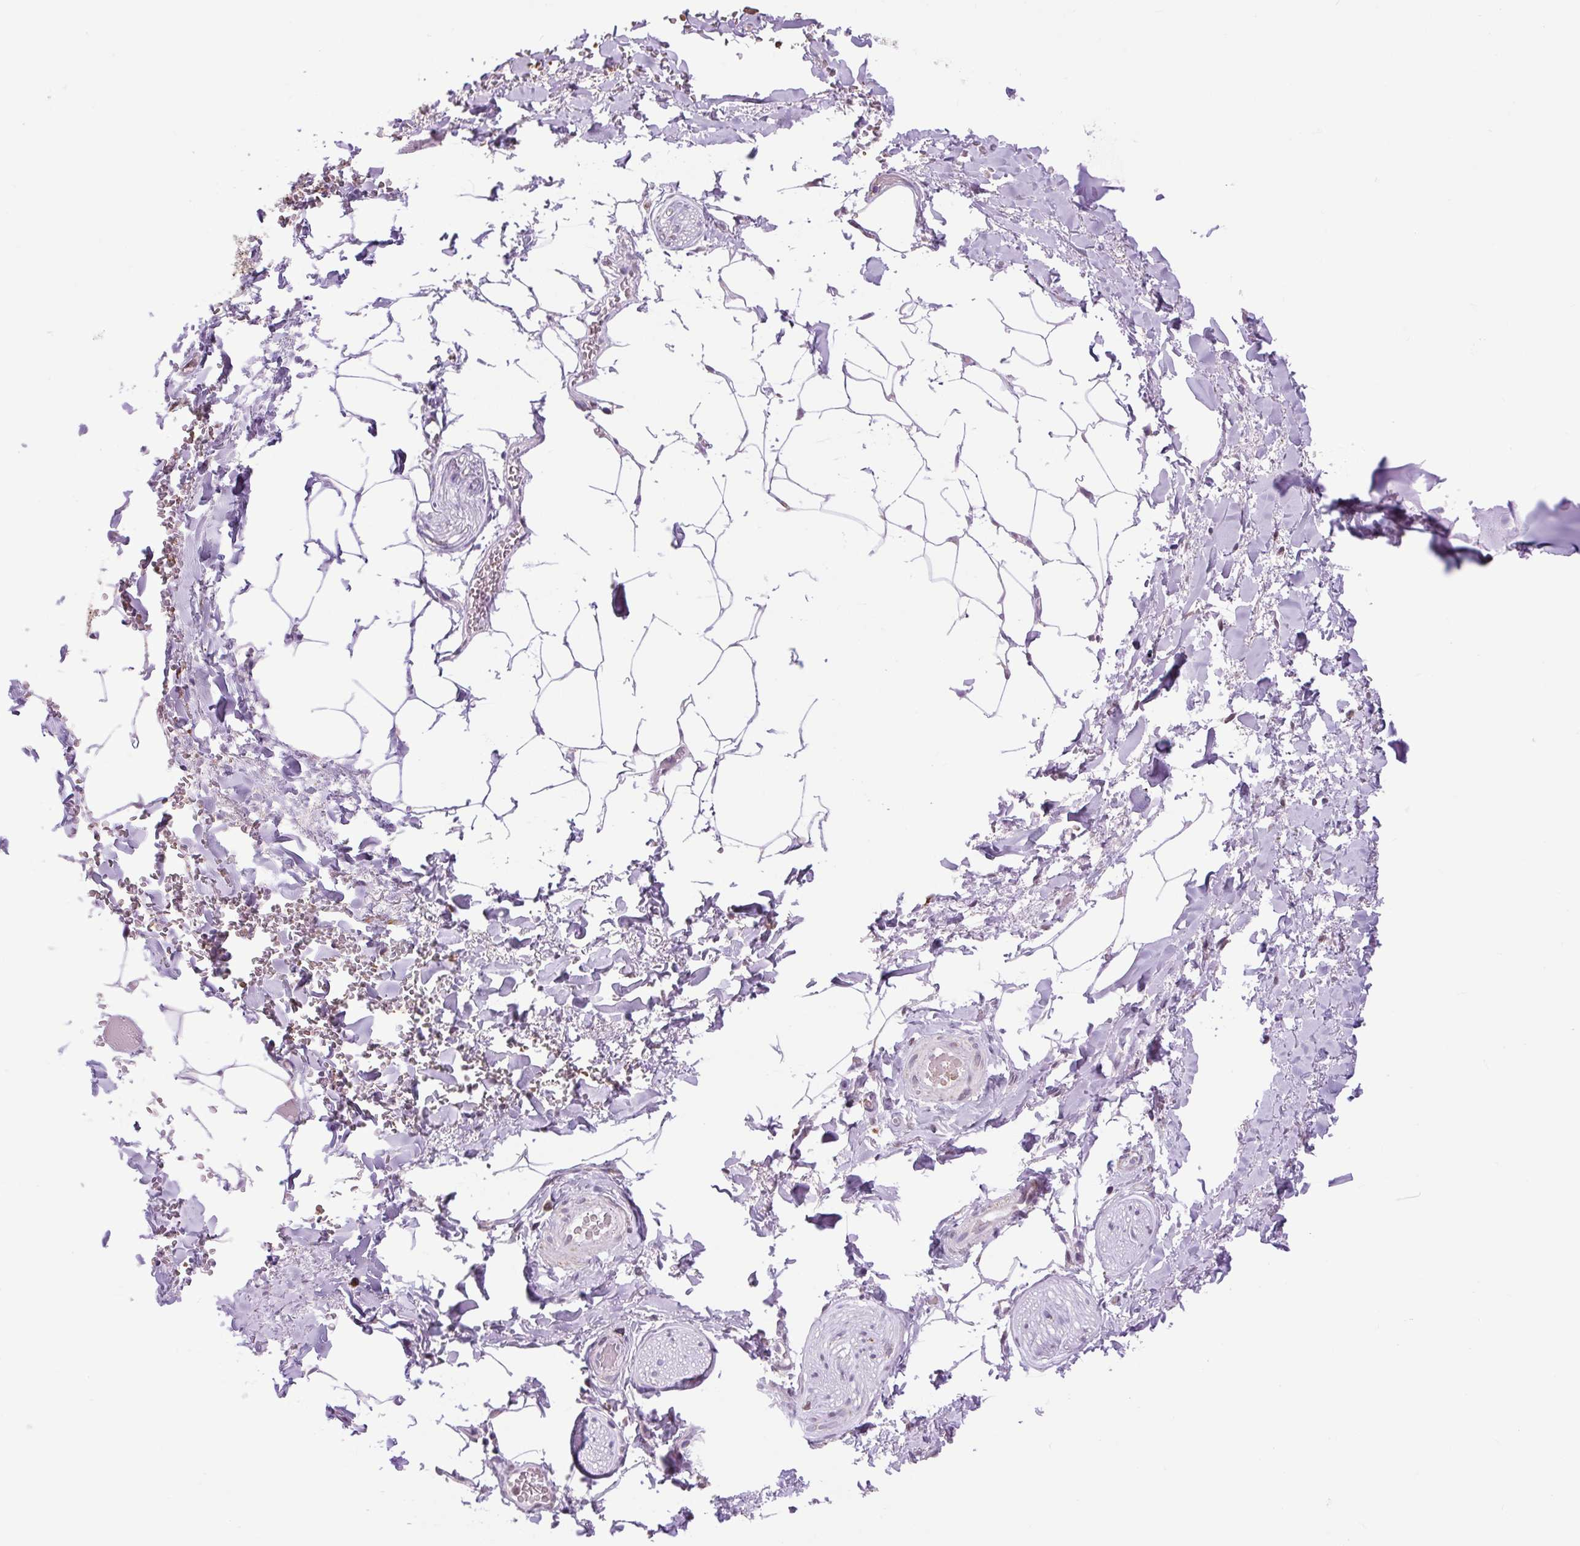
{"staining": {"intensity": "negative", "quantity": "none", "location": "none"}, "tissue": "adipose tissue", "cell_type": "Adipocytes", "image_type": "normal", "snomed": [{"axis": "morphology", "description": "Normal tissue, NOS"}, {"axis": "topography", "description": "Vagina"}, {"axis": "topography", "description": "Peripheral nerve tissue"}], "caption": "A high-resolution micrograph shows IHC staining of benign adipose tissue, which demonstrates no significant expression in adipocytes. (Stains: DAB IHC with hematoxylin counter stain, Microscopy: brightfield microscopy at high magnification).", "gene": "SCO2", "patient": {"sex": "female", "age": 71}}